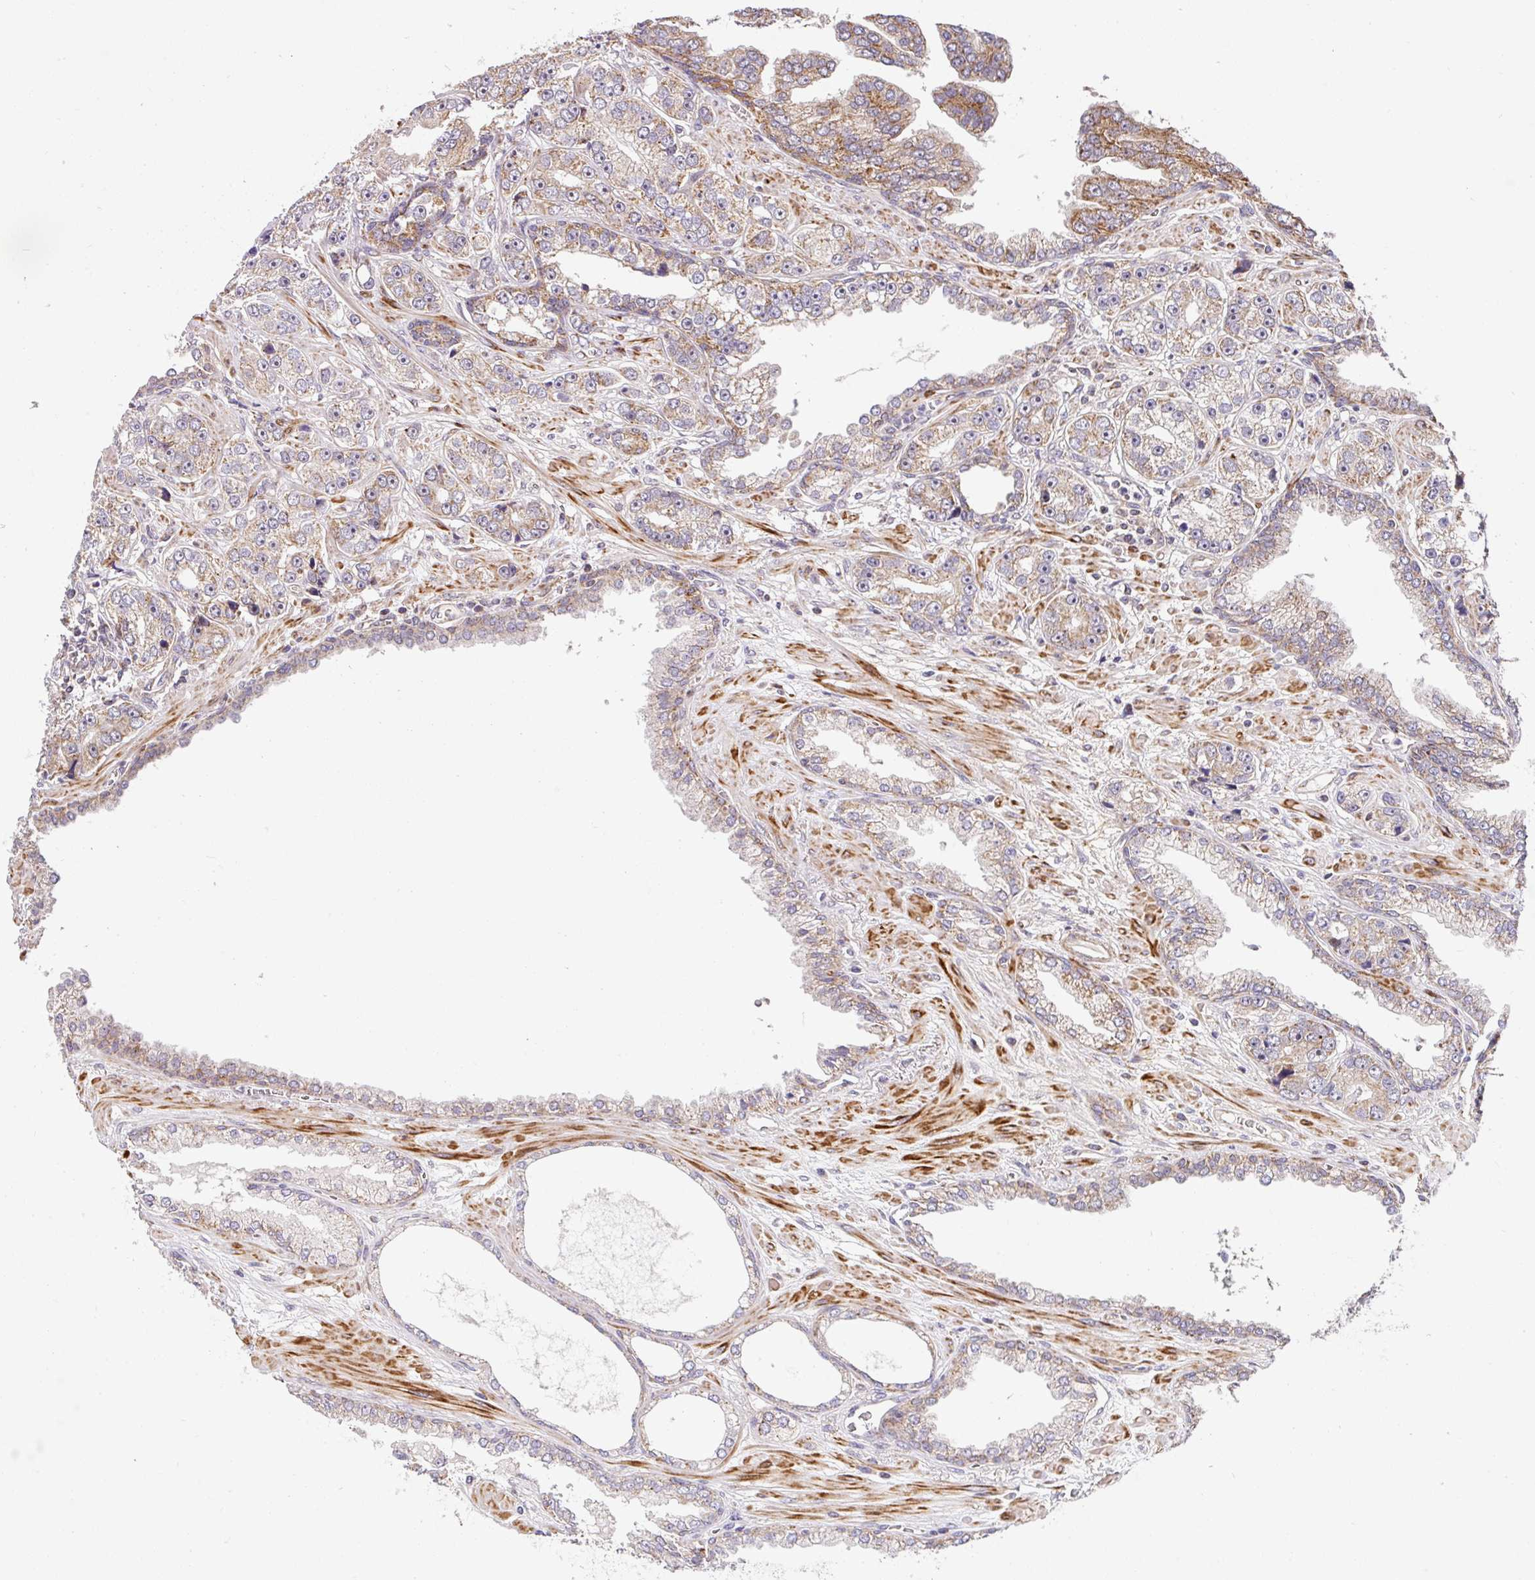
{"staining": {"intensity": "moderate", "quantity": "<25%", "location": "cytoplasmic/membranous"}, "tissue": "prostate cancer", "cell_type": "Tumor cells", "image_type": "cancer", "snomed": [{"axis": "morphology", "description": "Adenocarcinoma, High grade"}, {"axis": "topography", "description": "Prostate"}], "caption": "The immunohistochemical stain labels moderate cytoplasmic/membranous positivity in tumor cells of prostate high-grade adenocarcinoma tissue.", "gene": "SARS2", "patient": {"sex": "male", "age": 71}}